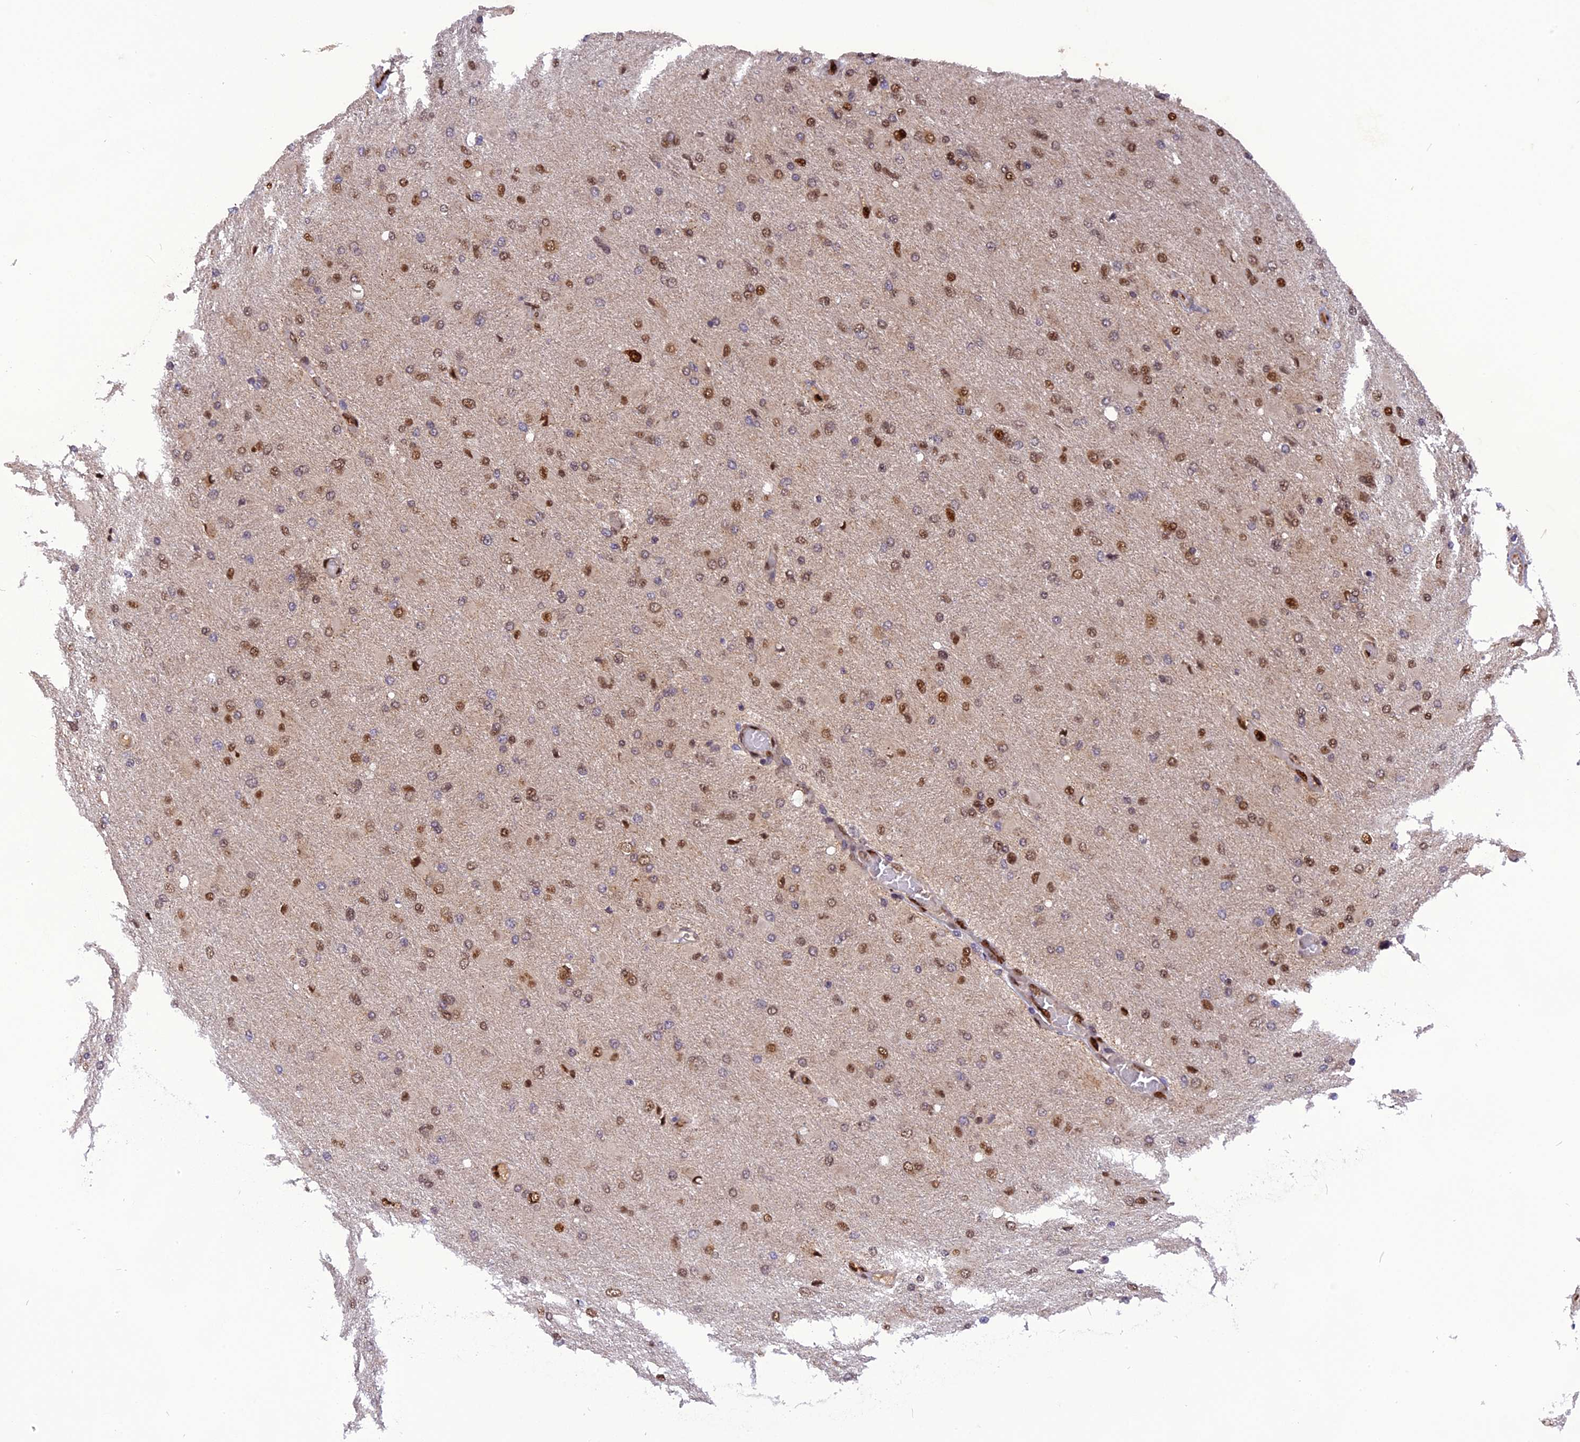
{"staining": {"intensity": "moderate", "quantity": "25%-75%", "location": "nuclear"}, "tissue": "glioma", "cell_type": "Tumor cells", "image_type": "cancer", "snomed": [{"axis": "morphology", "description": "Glioma, malignant, High grade"}, {"axis": "topography", "description": "Cerebral cortex"}], "caption": "The immunohistochemical stain labels moderate nuclear expression in tumor cells of high-grade glioma (malignant) tissue.", "gene": "MICALL1", "patient": {"sex": "female", "age": 36}}